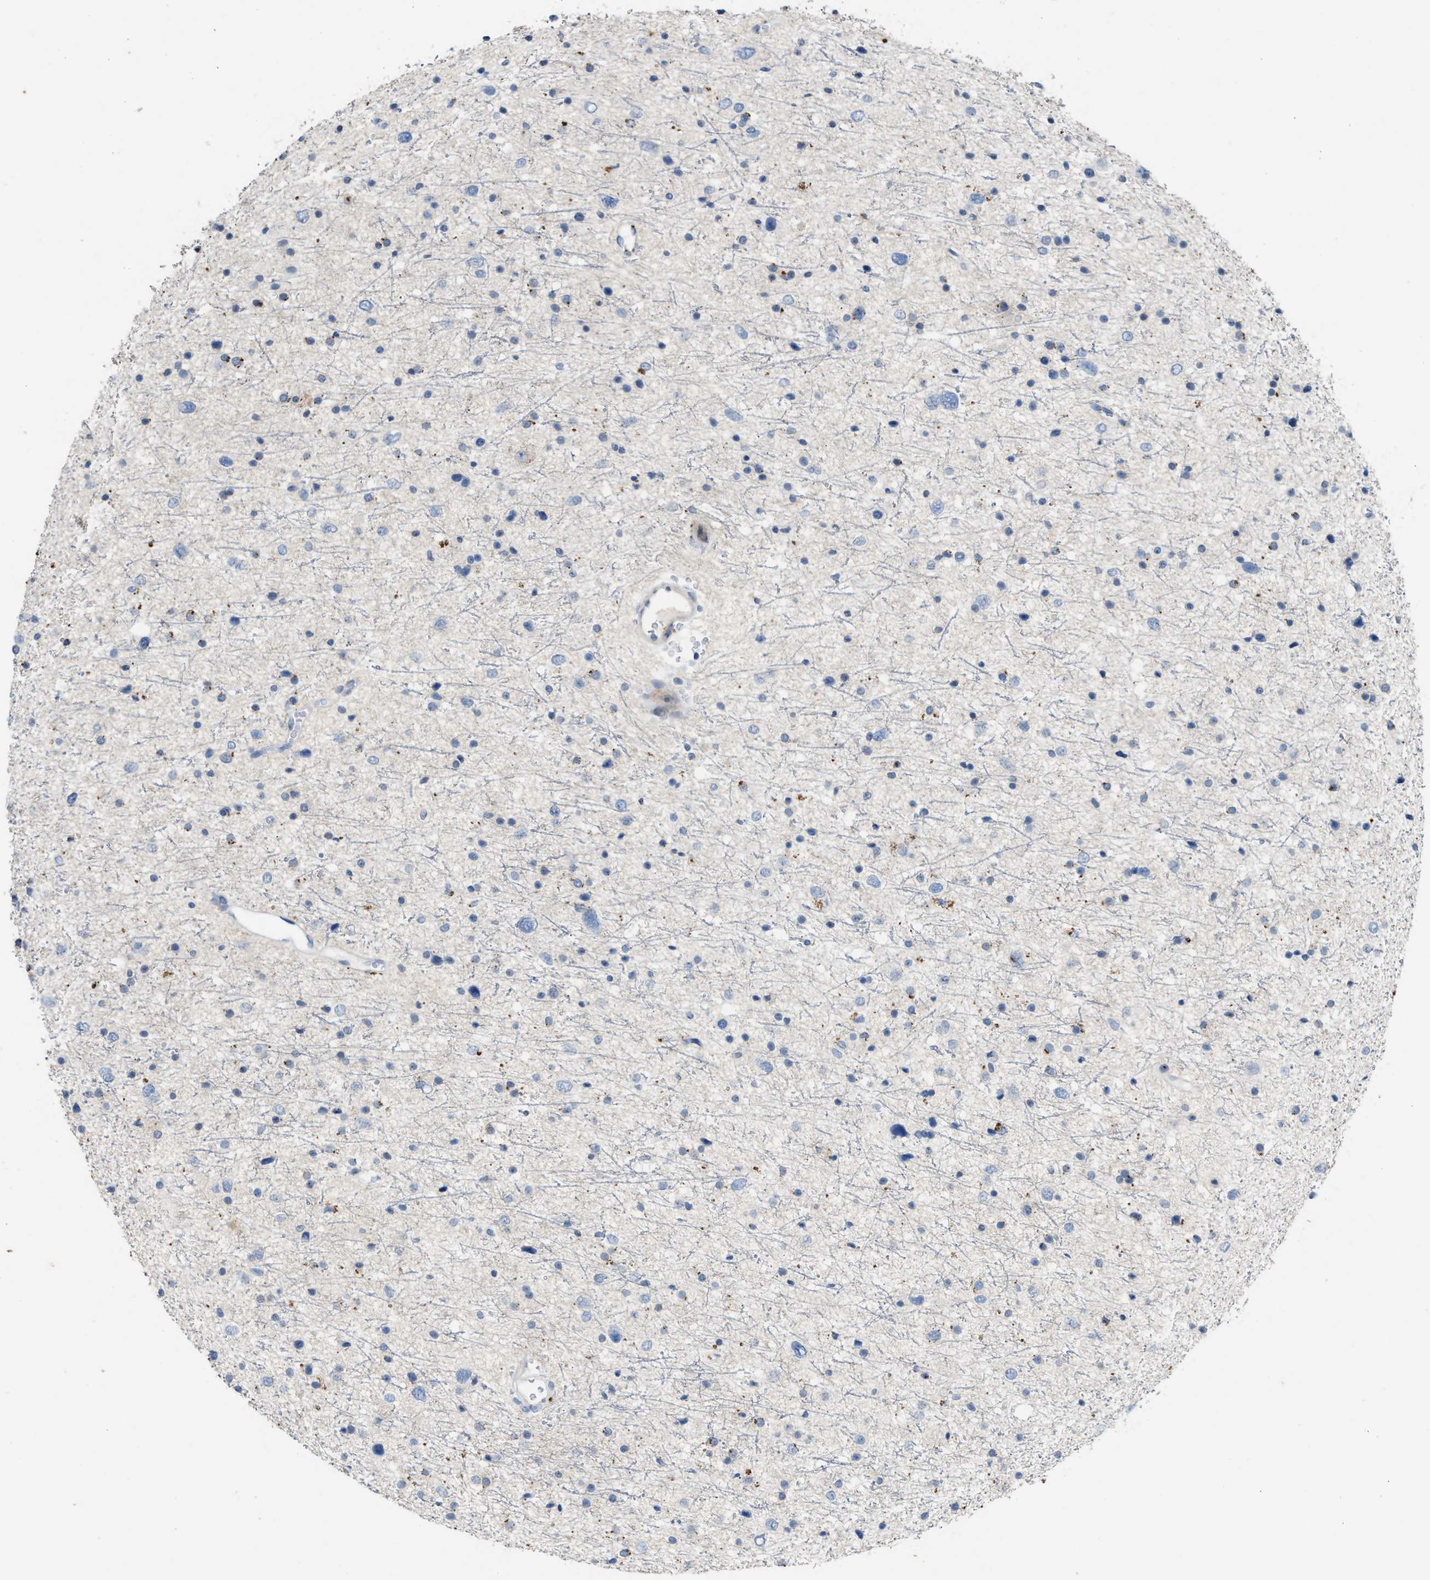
{"staining": {"intensity": "moderate", "quantity": "<25%", "location": "cytoplasmic/membranous"}, "tissue": "glioma", "cell_type": "Tumor cells", "image_type": "cancer", "snomed": [{"axis": "morphology", "description": "Glioma, malignant, Low grade"}, {"axis": "topography", "description": "Brain"}], "caption": "High-power microscopy captured an IHC image of glioma, revealing moderate cytoplasmic/membranous expression in about <25% of tumor cells.", "gene": "SLC5A5", "patient": {"sex": "female", "age": 37}}